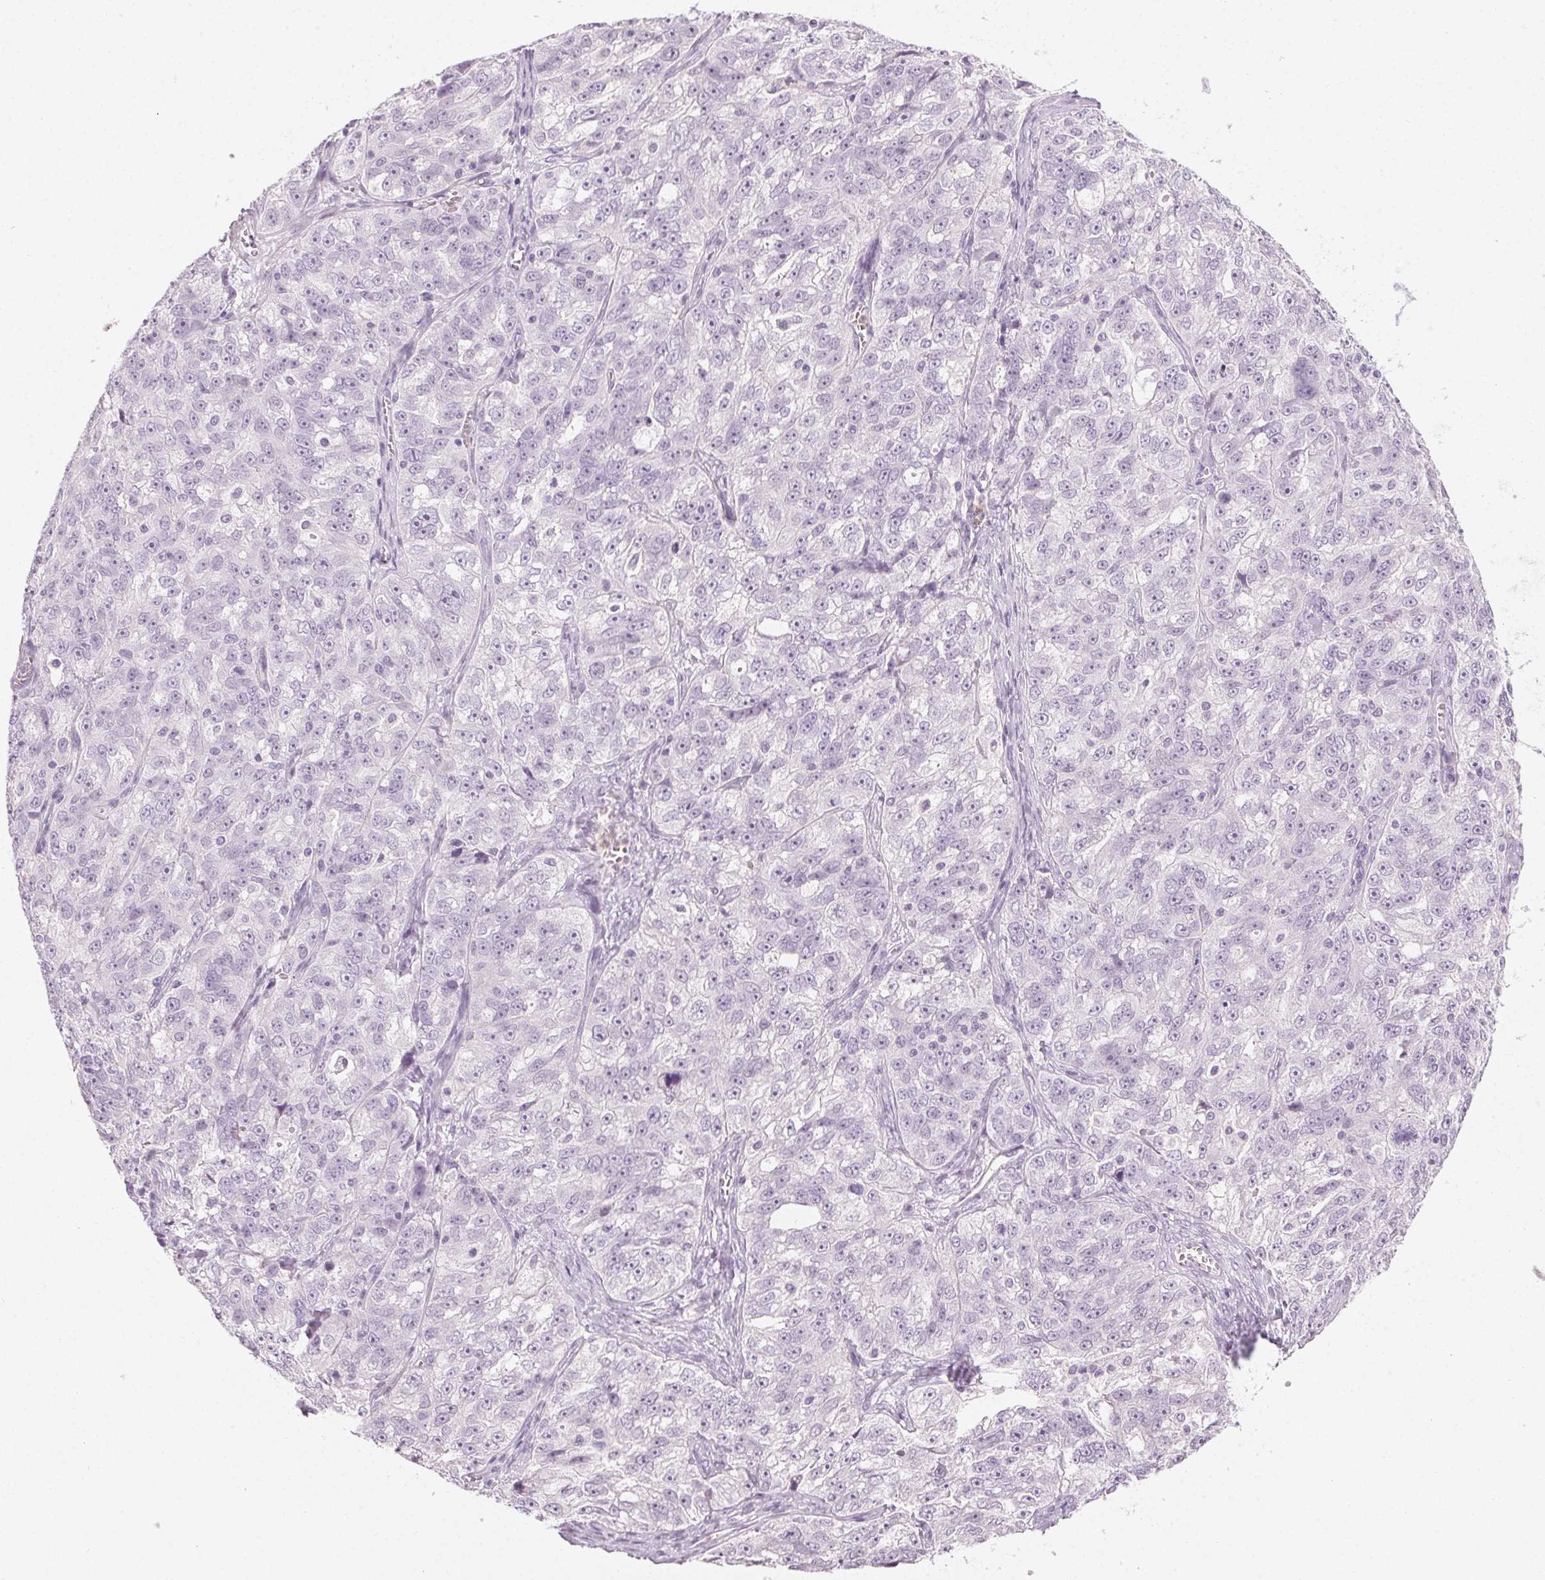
{"staining": {"intensity": "negative", "quantity": "none", "location": "none"}, "tissue": "ovarian cancer", "cell_type": "Tumor cells", "image_type": "cancer", "snomed": [{"axis": "morphology", "description": "Cystadenocarcinoma, serous, NOS"}, {"axis": "topography", "description": "Ovary"}], "caption": "This is a photomicrograph of immunohistochemistry staining of ovarian cancer, which shows no staining in tumor cells.", "gene": "MPO", "patient": {"sex": "female", "age": 51}}